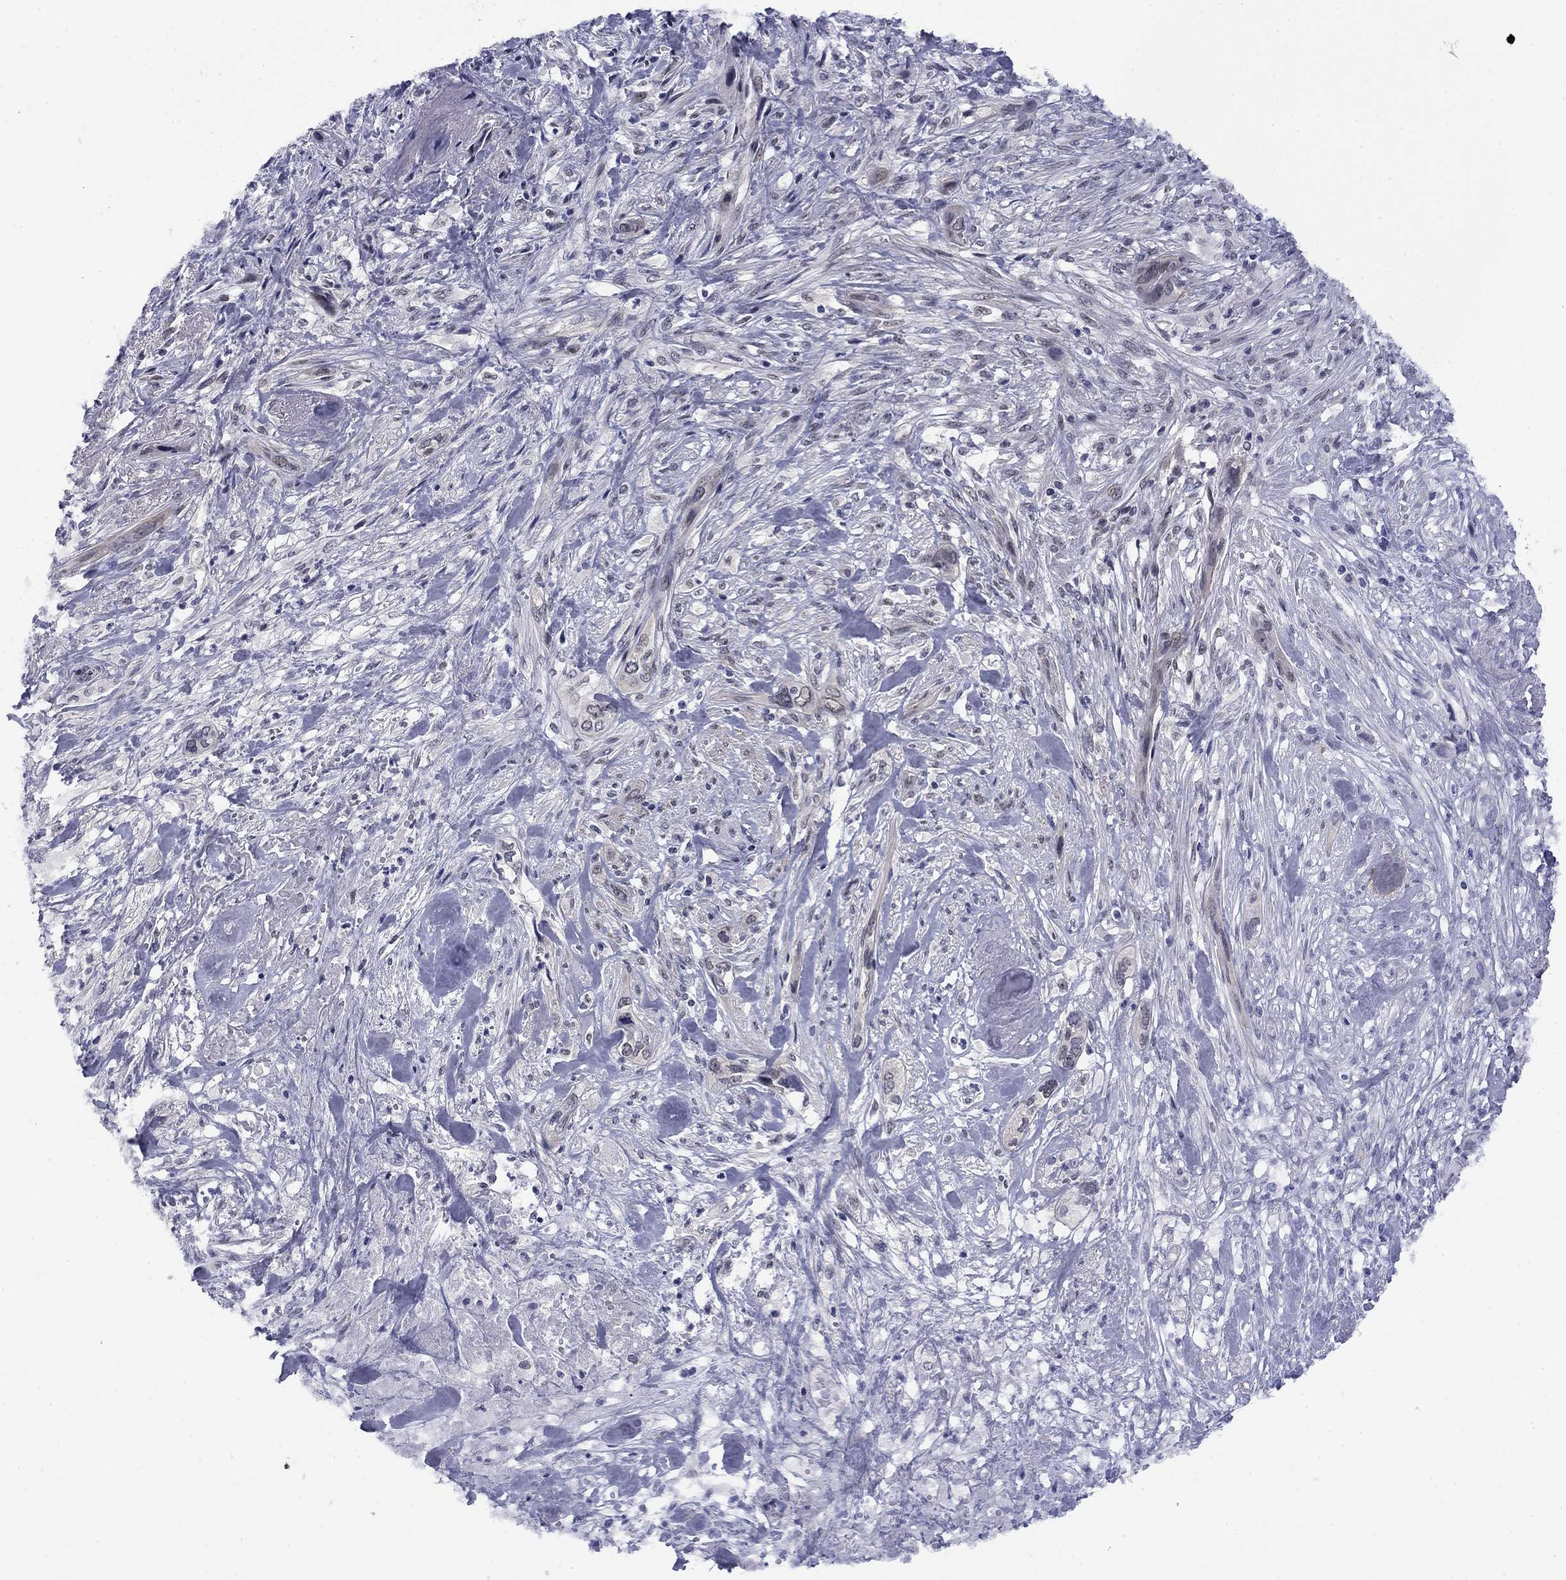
{"staining": {"intensity": "negative", "quantity": "none", "location": "none"}, "tissue": "cervical cancer", "cell_type": "Tumor cells", "image_type": "cancer", "snomed": [{"axis": "morphology", "description": "Squamous cell carcinoma, NOS"}, {"axis": "topography", "description": "Cervix"}], "caption": "Protein analysis of squamous cell carcinoma (cervical) reveals no significant positivity in tumor cells.", "gene": "TIGD4", "patient": {"sex": "female", "age": 57}}